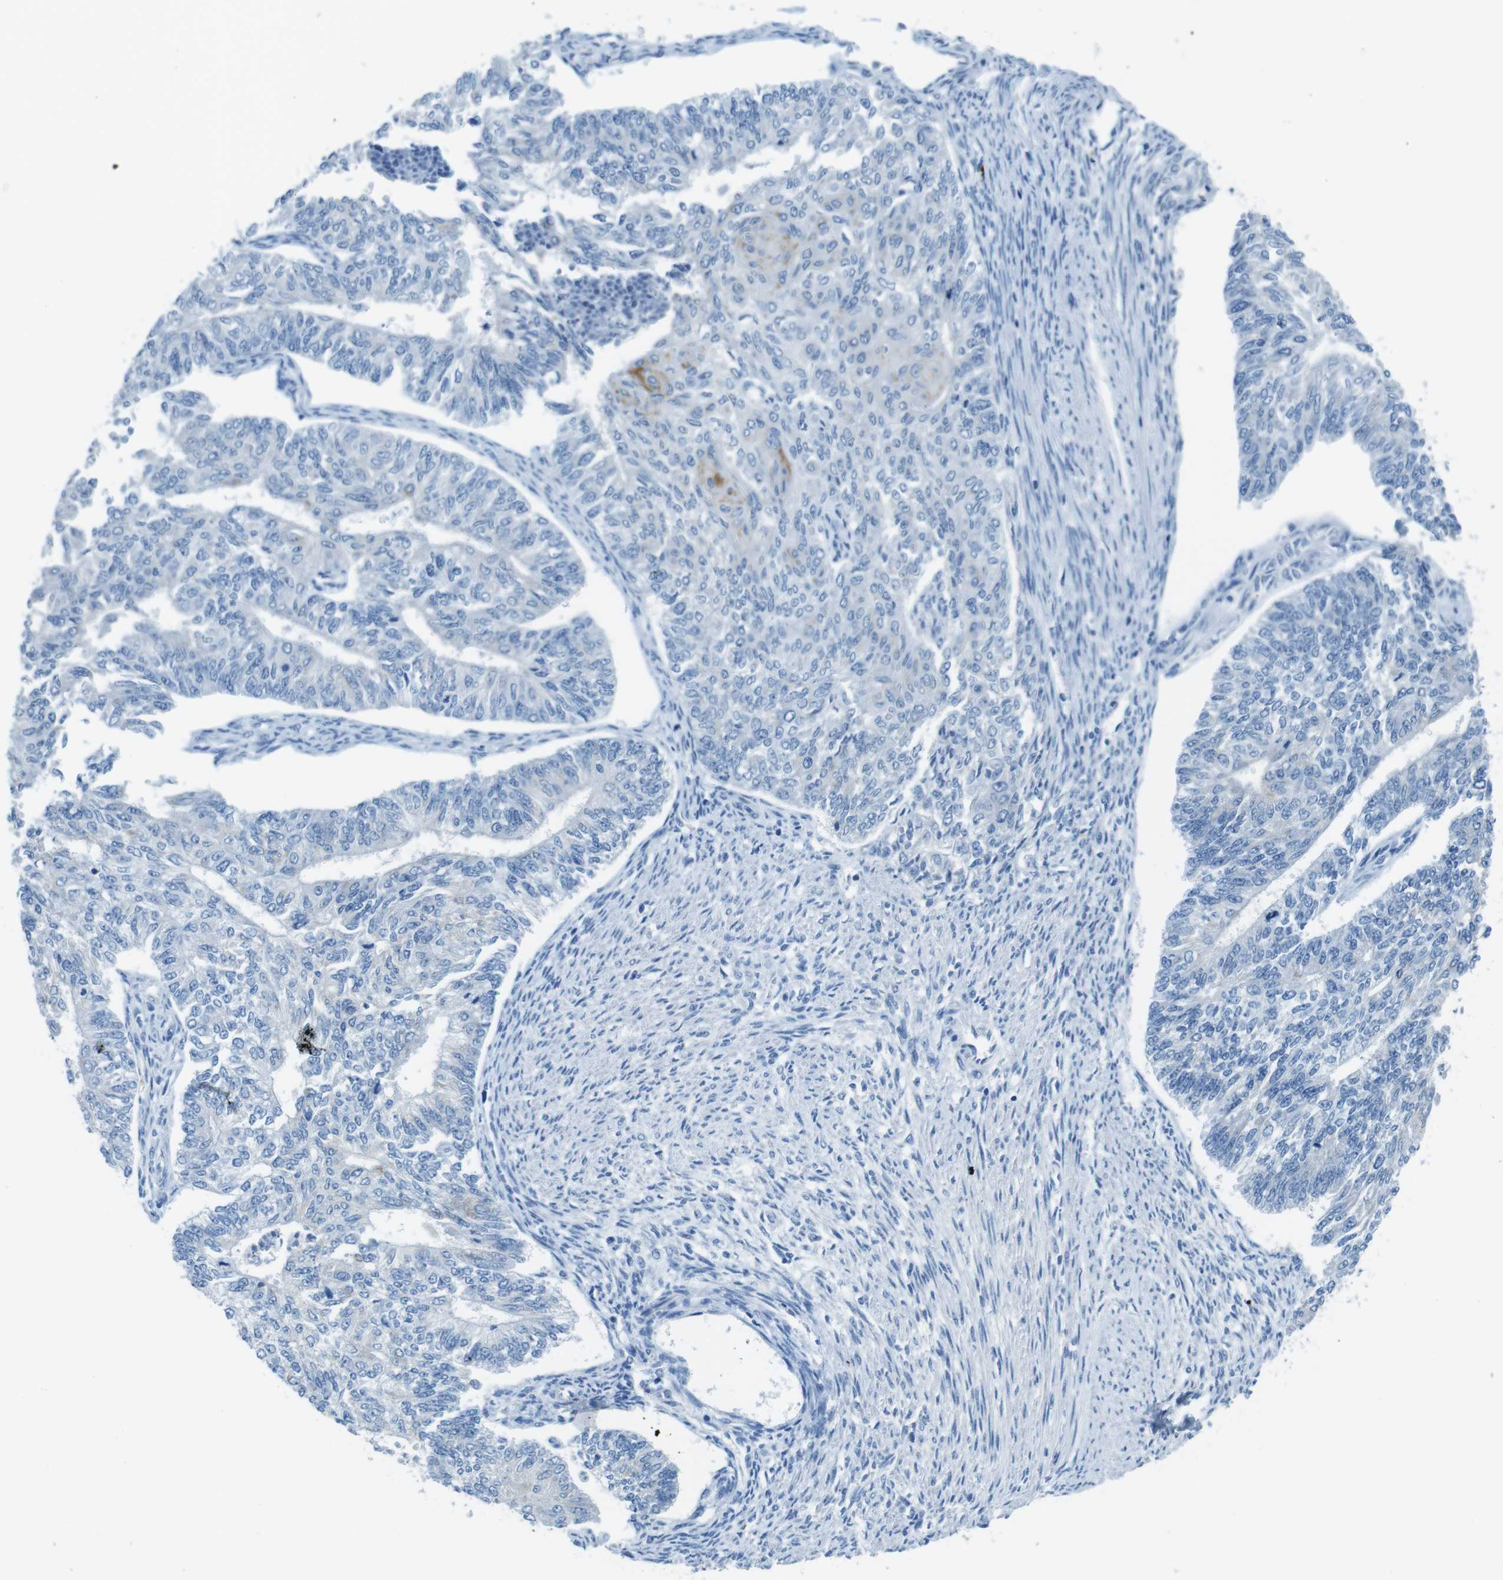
{"staining": {"intensity": "negative", "quantity": "none", "location": "none"}, "tissue": "endometrial cancer", "cell_type": "Tumor cells", "image_type": "cancer", "snomed": [{"axis": "morphology", "description": "Adenocarcinoma, NOS"}, {"axis": "topography", "description": "Endometrium"}], "caption": "Immunohistochemical staining of human endometrial adenocarcinoma shows no significant positivity in tumor cells.", "gene": "SLC35A3", "patient": {"sex": "female", "age": 32}}